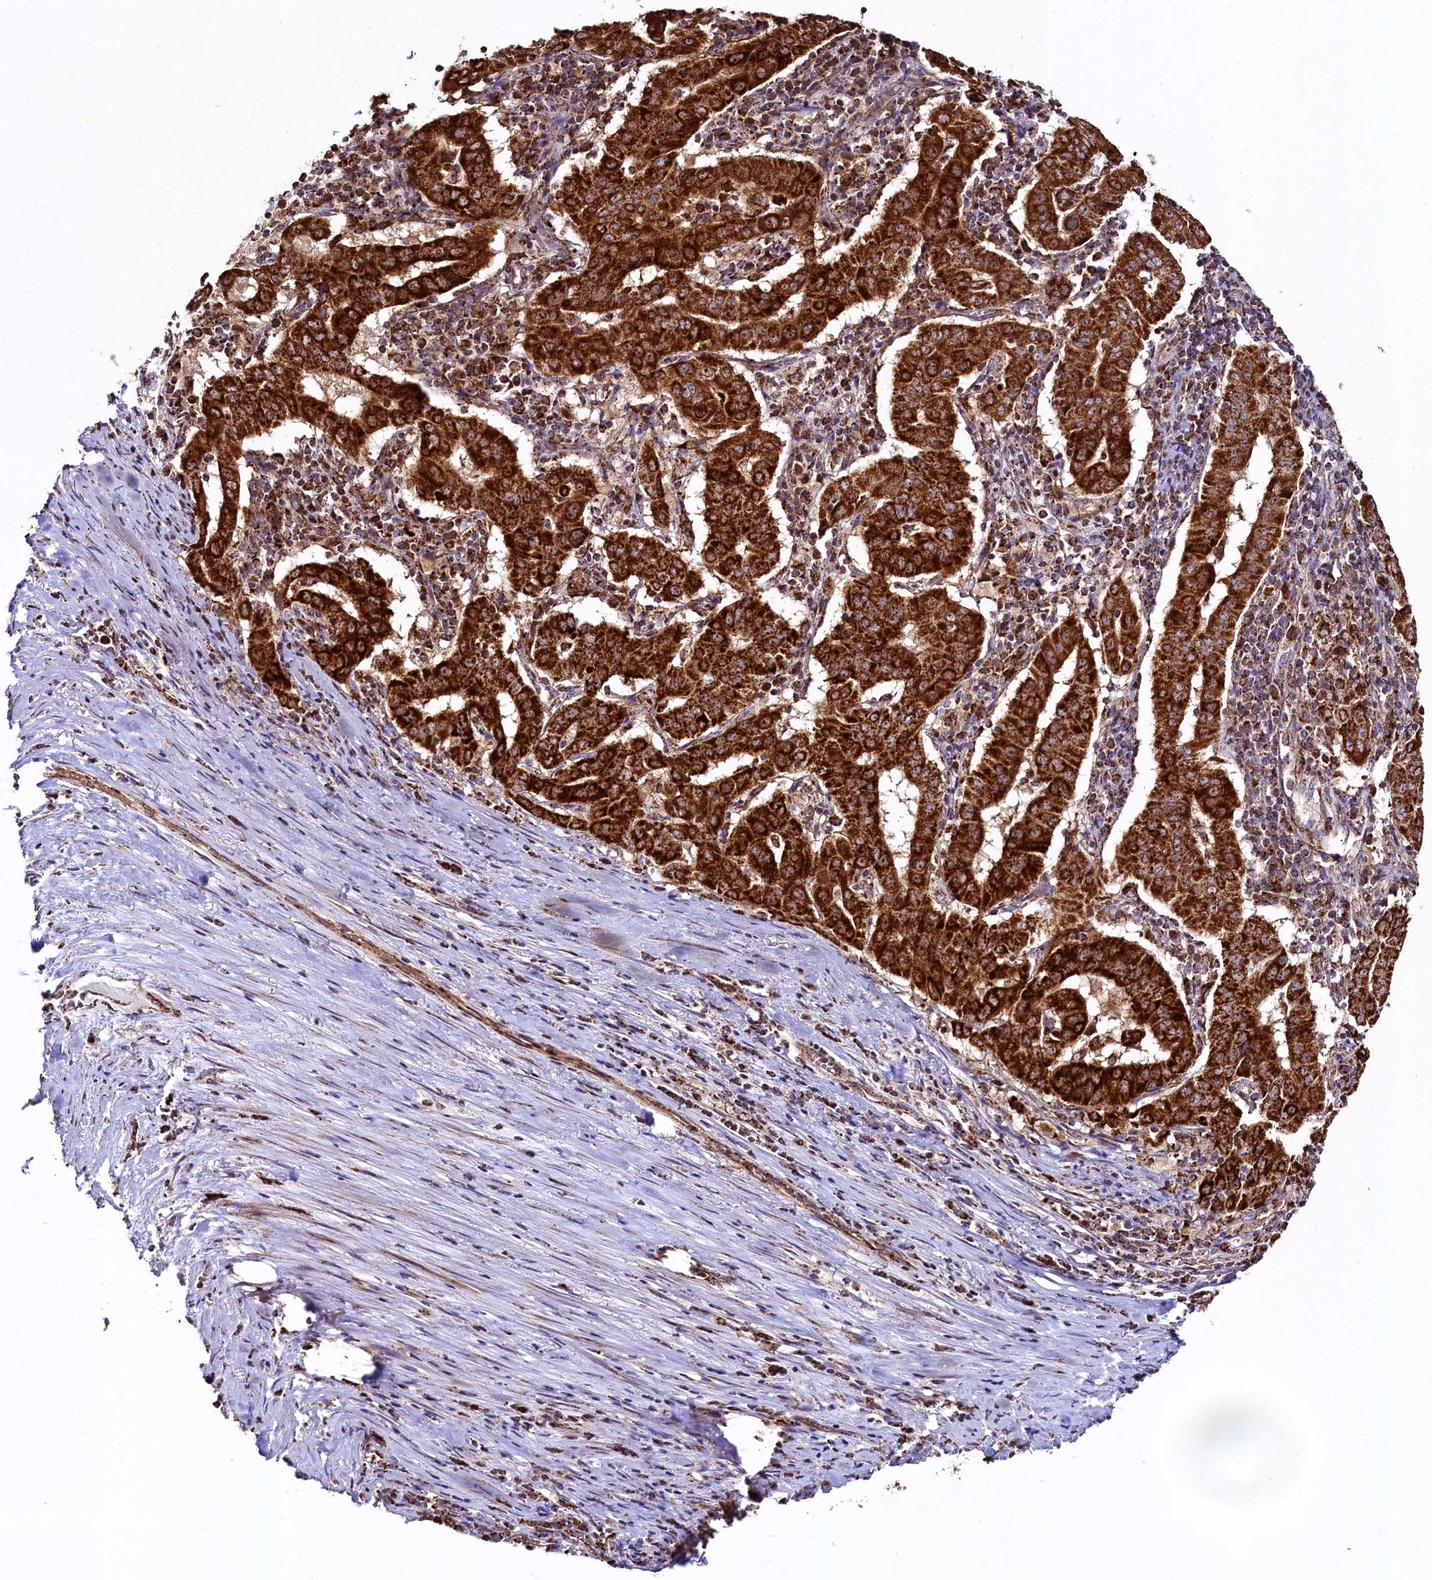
{"staining": {"intensity": "strong", "quantity": ">75%", "location": "cytoplasmic/membranous"}, "tissue": "pancreatic cancer", "cell_type": "Tumor cells", "image_type": "cancer", "snomed": [{"axis": "morphology", "description": "Adenocarcinoma, NOS"}, {"axis": "topography", "description": "Pancreas"}], "caption": "Protein analysis of pancreatic cancer (adenocarcinoma) tissue displays strong cytoplasmic/membranous staining in about >75% of tumor cells.", "gene": "CLYBL", "patient": {"sex": "male", "age": 63}}